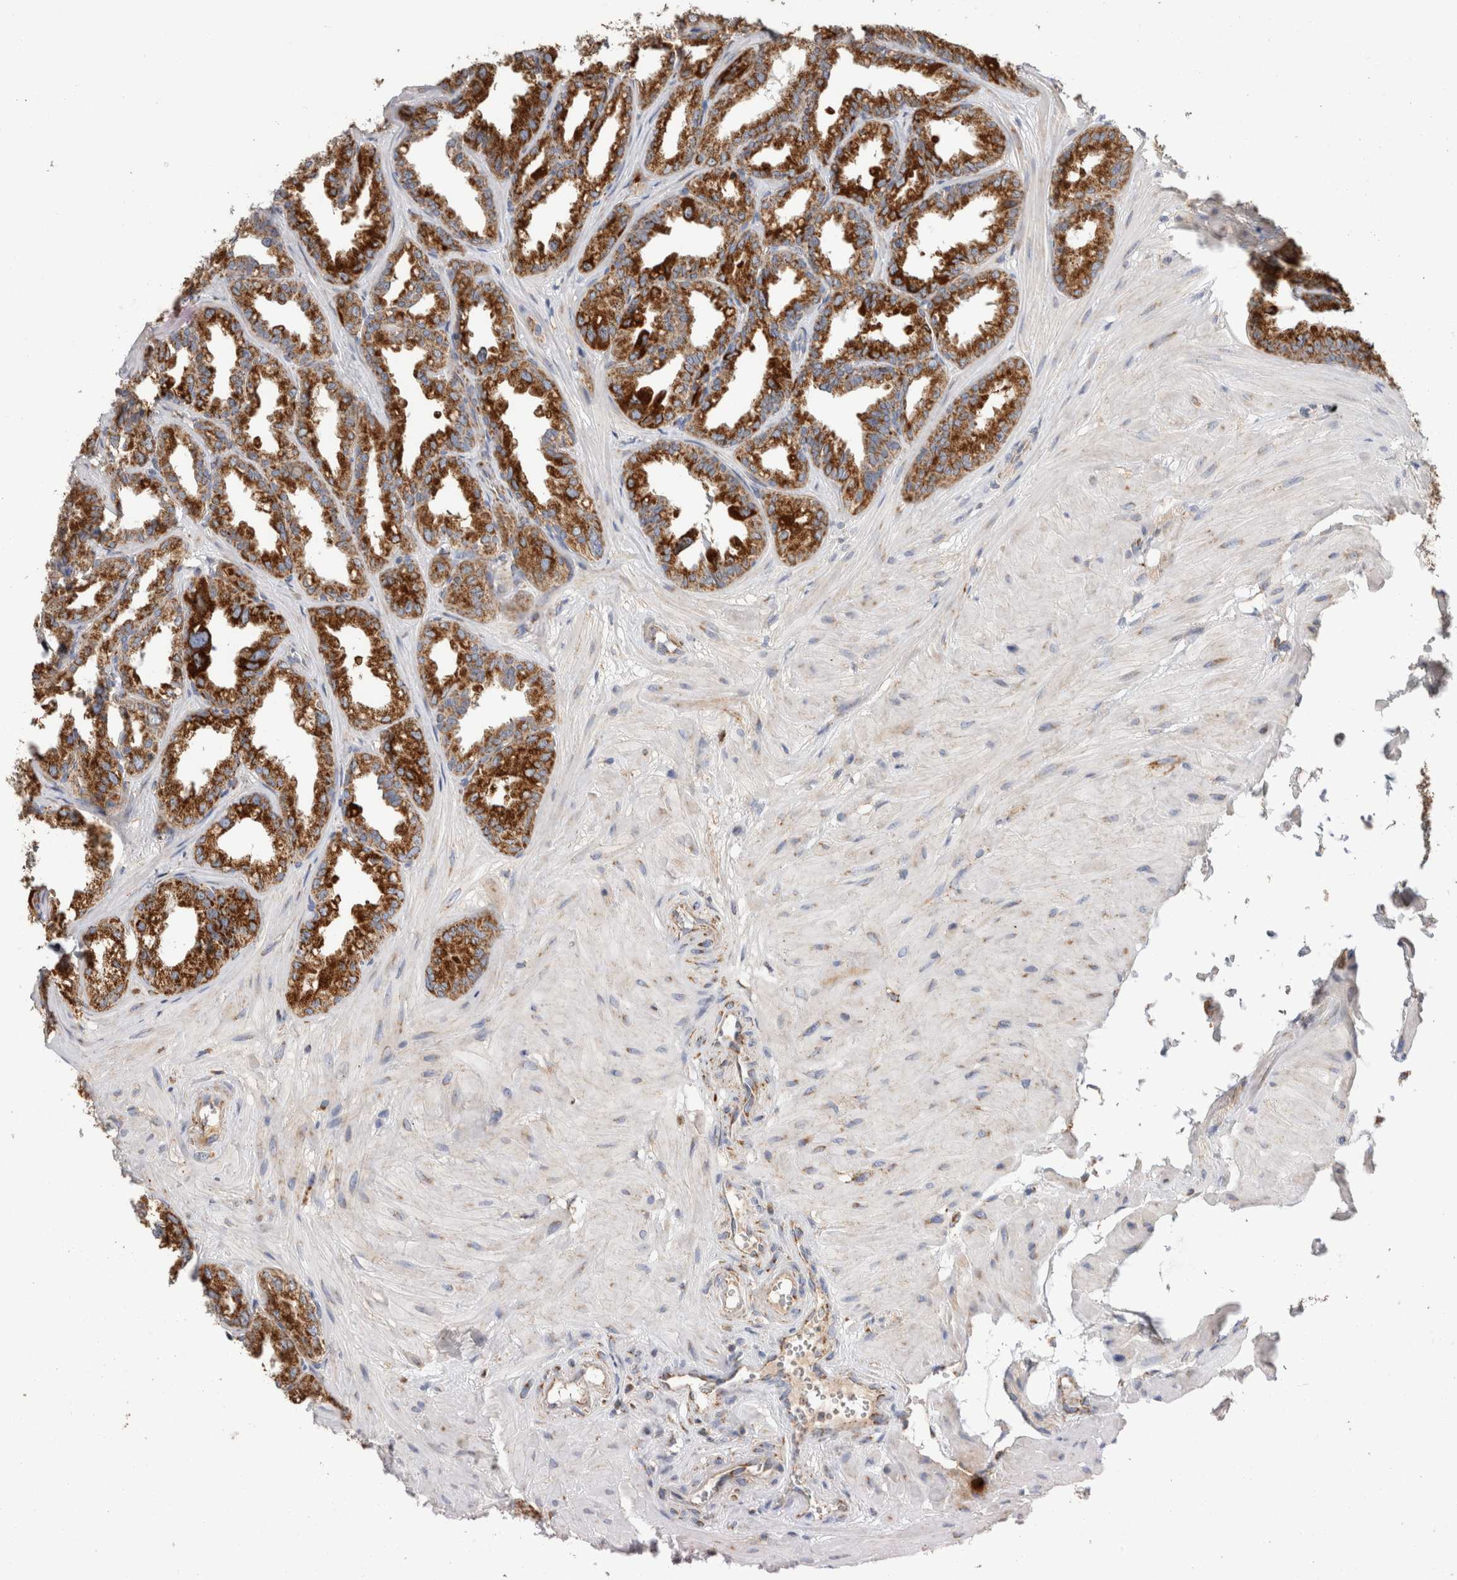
{"staining": {"intensity": "strong", "quantity": ">75%", "location": "cytoplasmic/membranous"}, "tissue": "seminal vesicle", "cell_type": "Glandular cells", "image_type": "normal", "snomed": [{"axis": "morphology", "description": "Normal tissue, NOS"}, {"axis": "topography", "description": "Prostate"}, {"axis": "topography", "description": "Seminal veicle"}], "caption": "An image of seminal vesicle stained for a protein displays strong cytoplasmic/membranous brown staining in glandular cells. (brown staining indicates protein expression, while blue staining denotes nuclei).", "gene": "IARS2", "patient": {"sex": "male", "age": 51}}